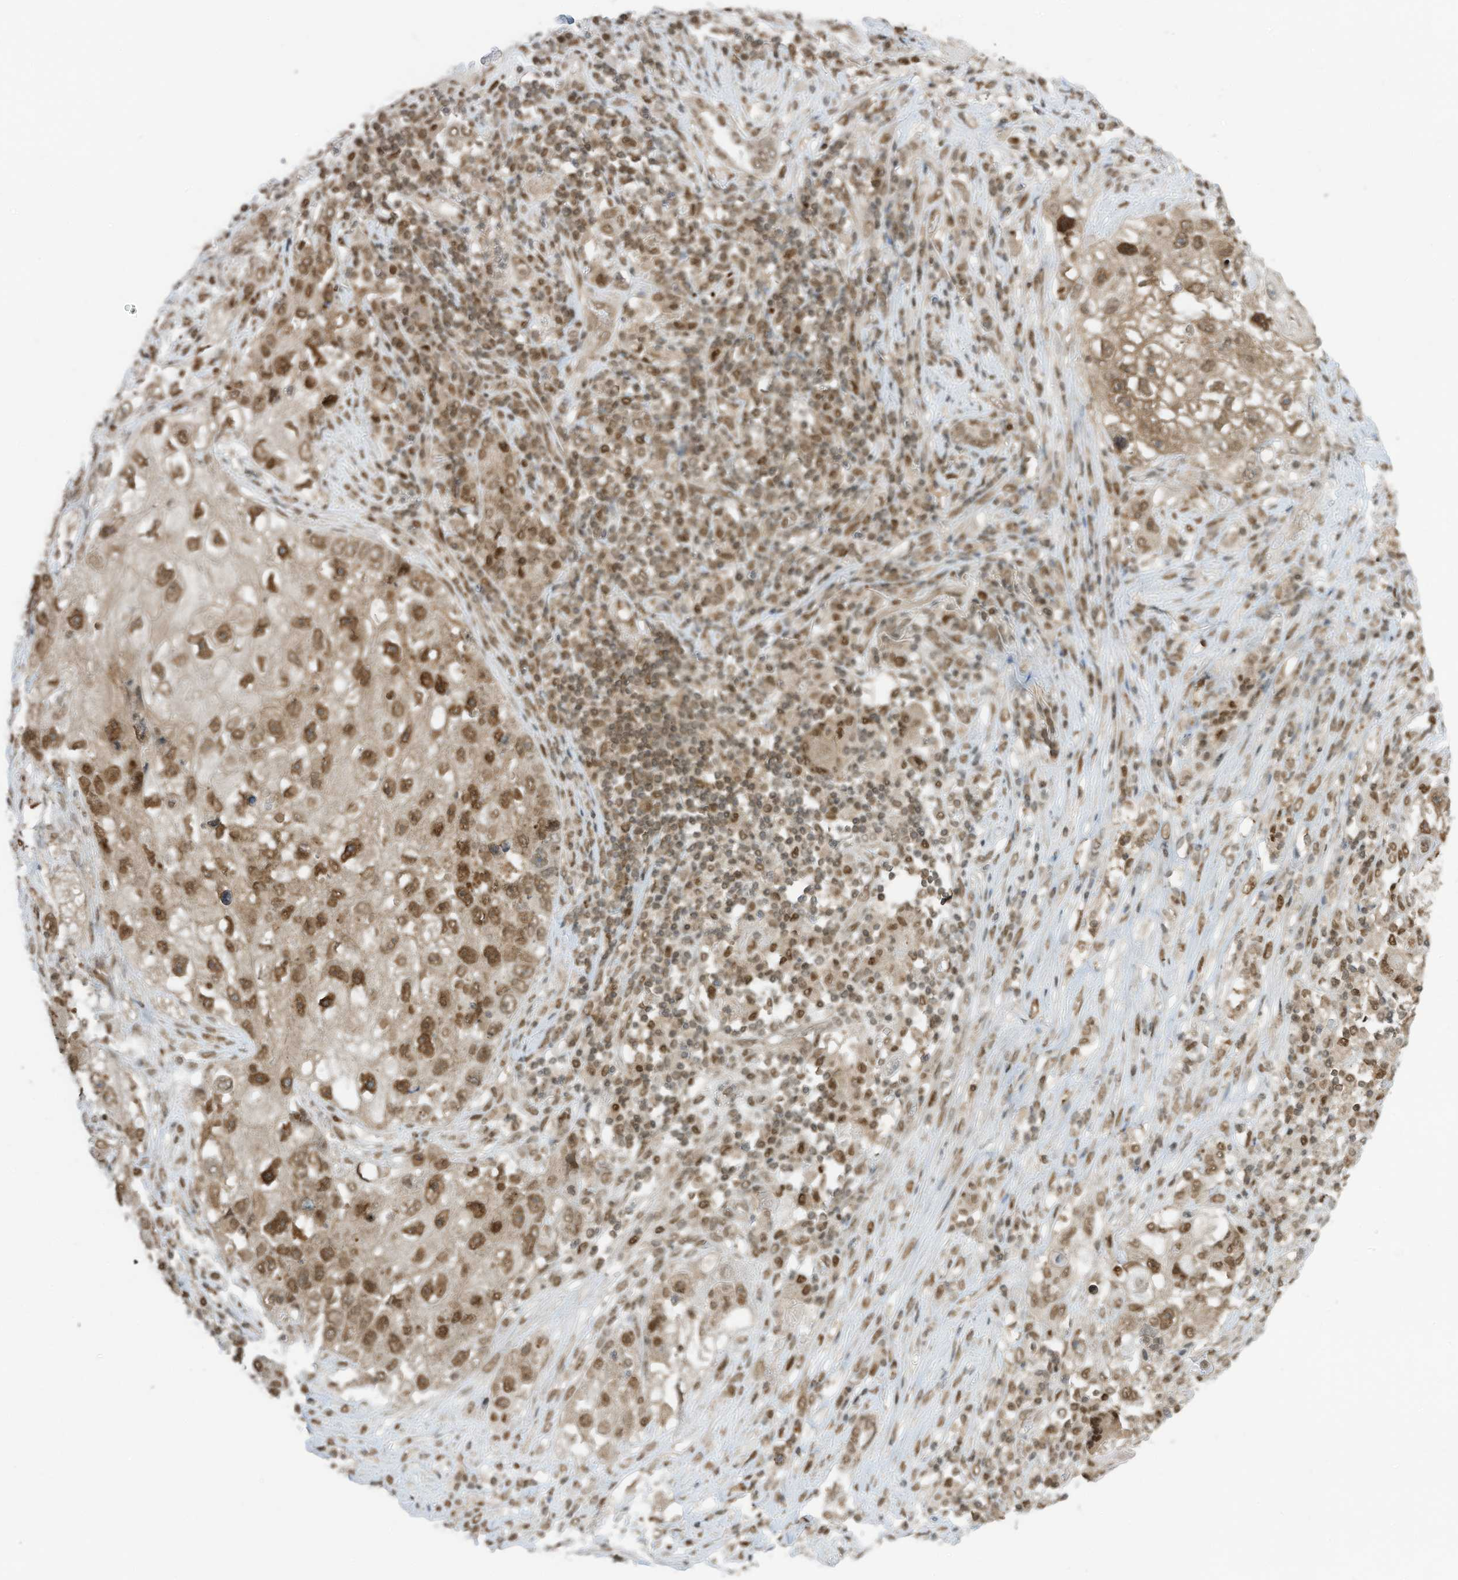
{"staining": {"intensity": "moderate", "quantity": ">75%", "location": "nuclear"}, "tissue": "lung cancer", "cell_type": "Tumor cells", "image_type": "cancer", "snomed": [{"axis": "morphology", "description": "Squamous cell carcinoma, NOS"}, {"axis": "topography", "description": "Lung"}], "caption": "There is medium levels of moderate nuclear expression in tumor cells of lung squamous cell carcinoma, as demonstrated by immunohistochemical staining (brown color).", "gene": "KPNB1", "patient": {"sex": "male", "age": 61}}